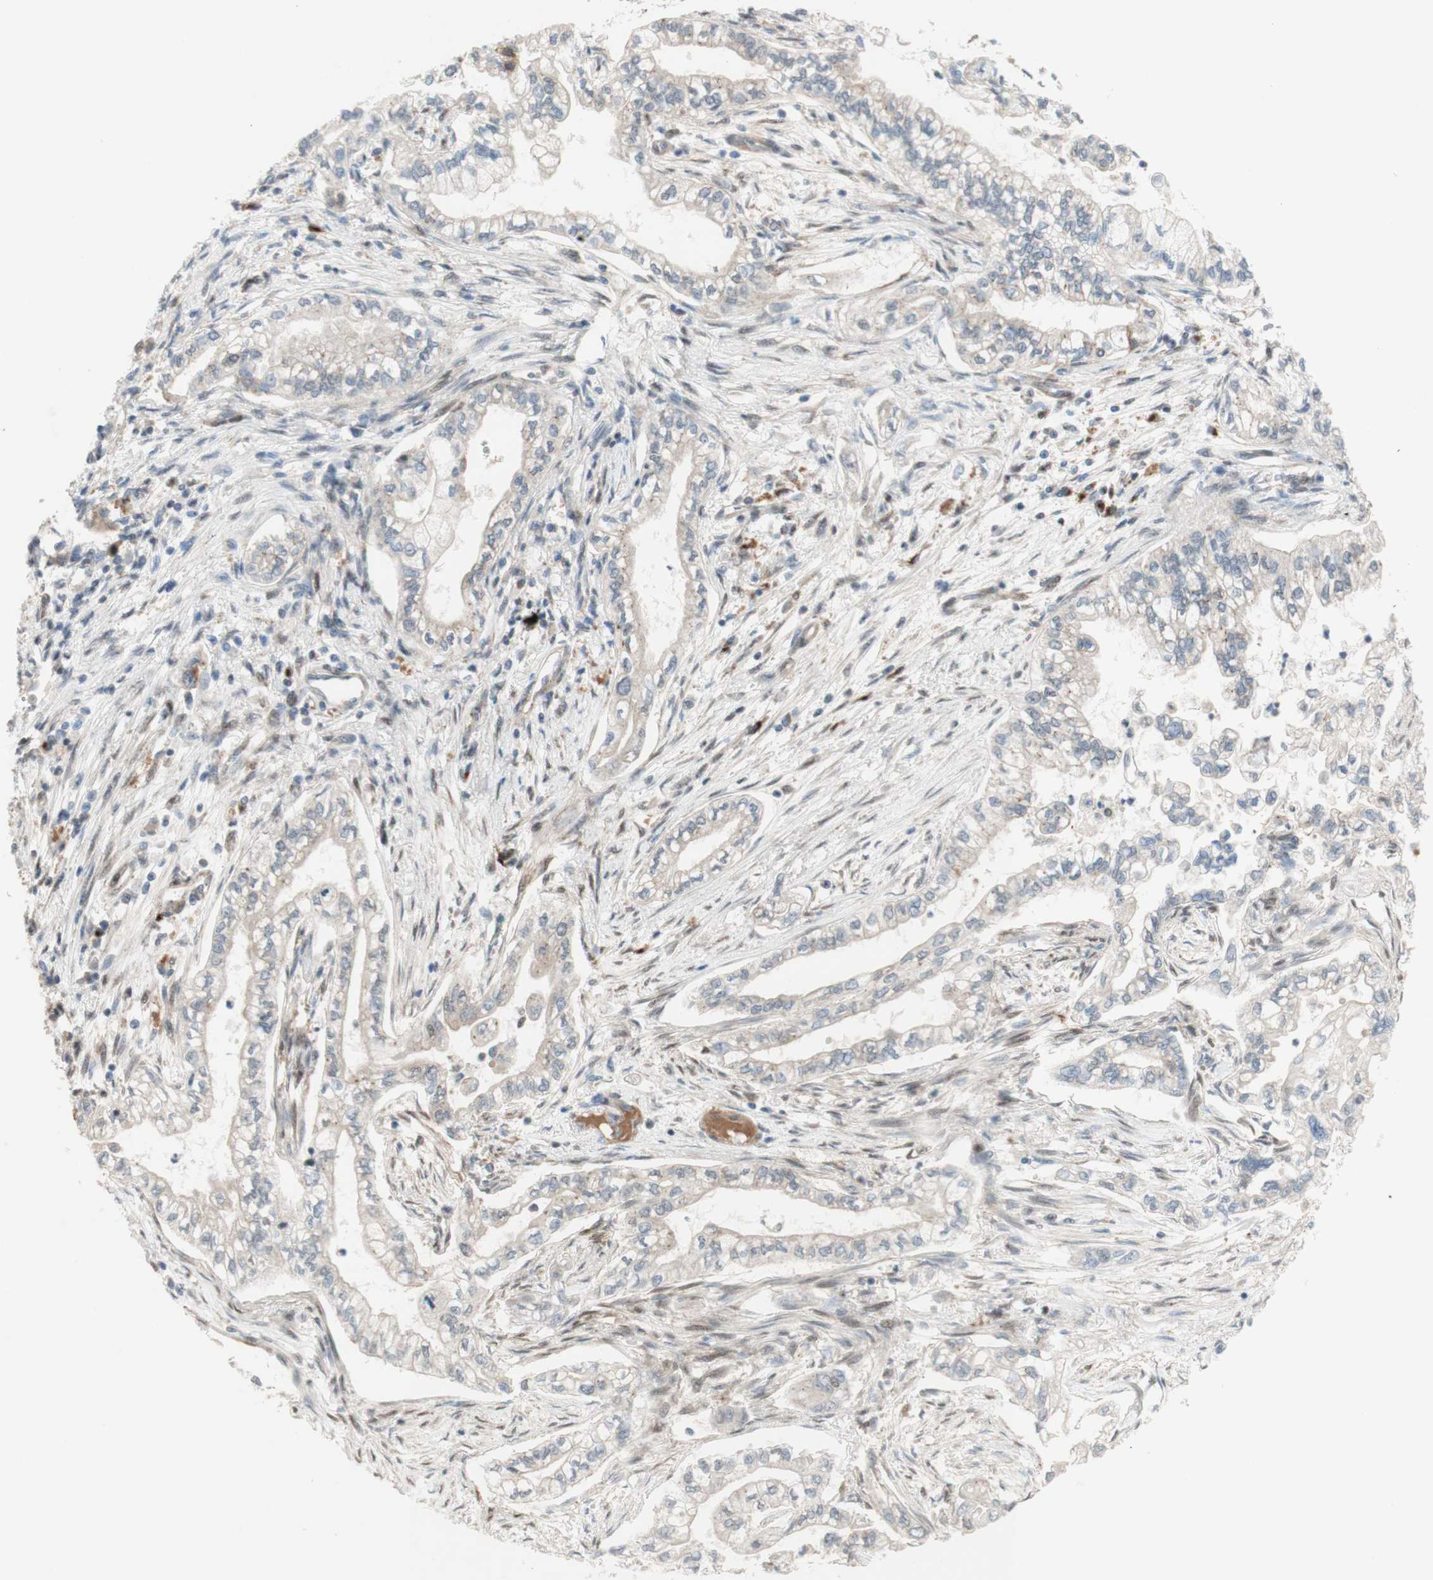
{"staining": {"intensity": "weak", "quantity": ">75%", "location": "none"}, "tissue": "pancreatic cancer", "cell_type": "Tumor cells", "image_type": "cancer", "snomed": [{"axis": "morphology", "description": "Normal tissue, NOS"}, {"axis": "topography", "description": "Pancreas"}], "caption": "Brown immunohistochemical staining in human pancreatic cancer reveals weak None positivity in about >75% of tumor cells. (DAB IHC with brightfield microscopy, high magnification).", "gene": "CYLD", "patient": {"sex": "male", "age": 42}}